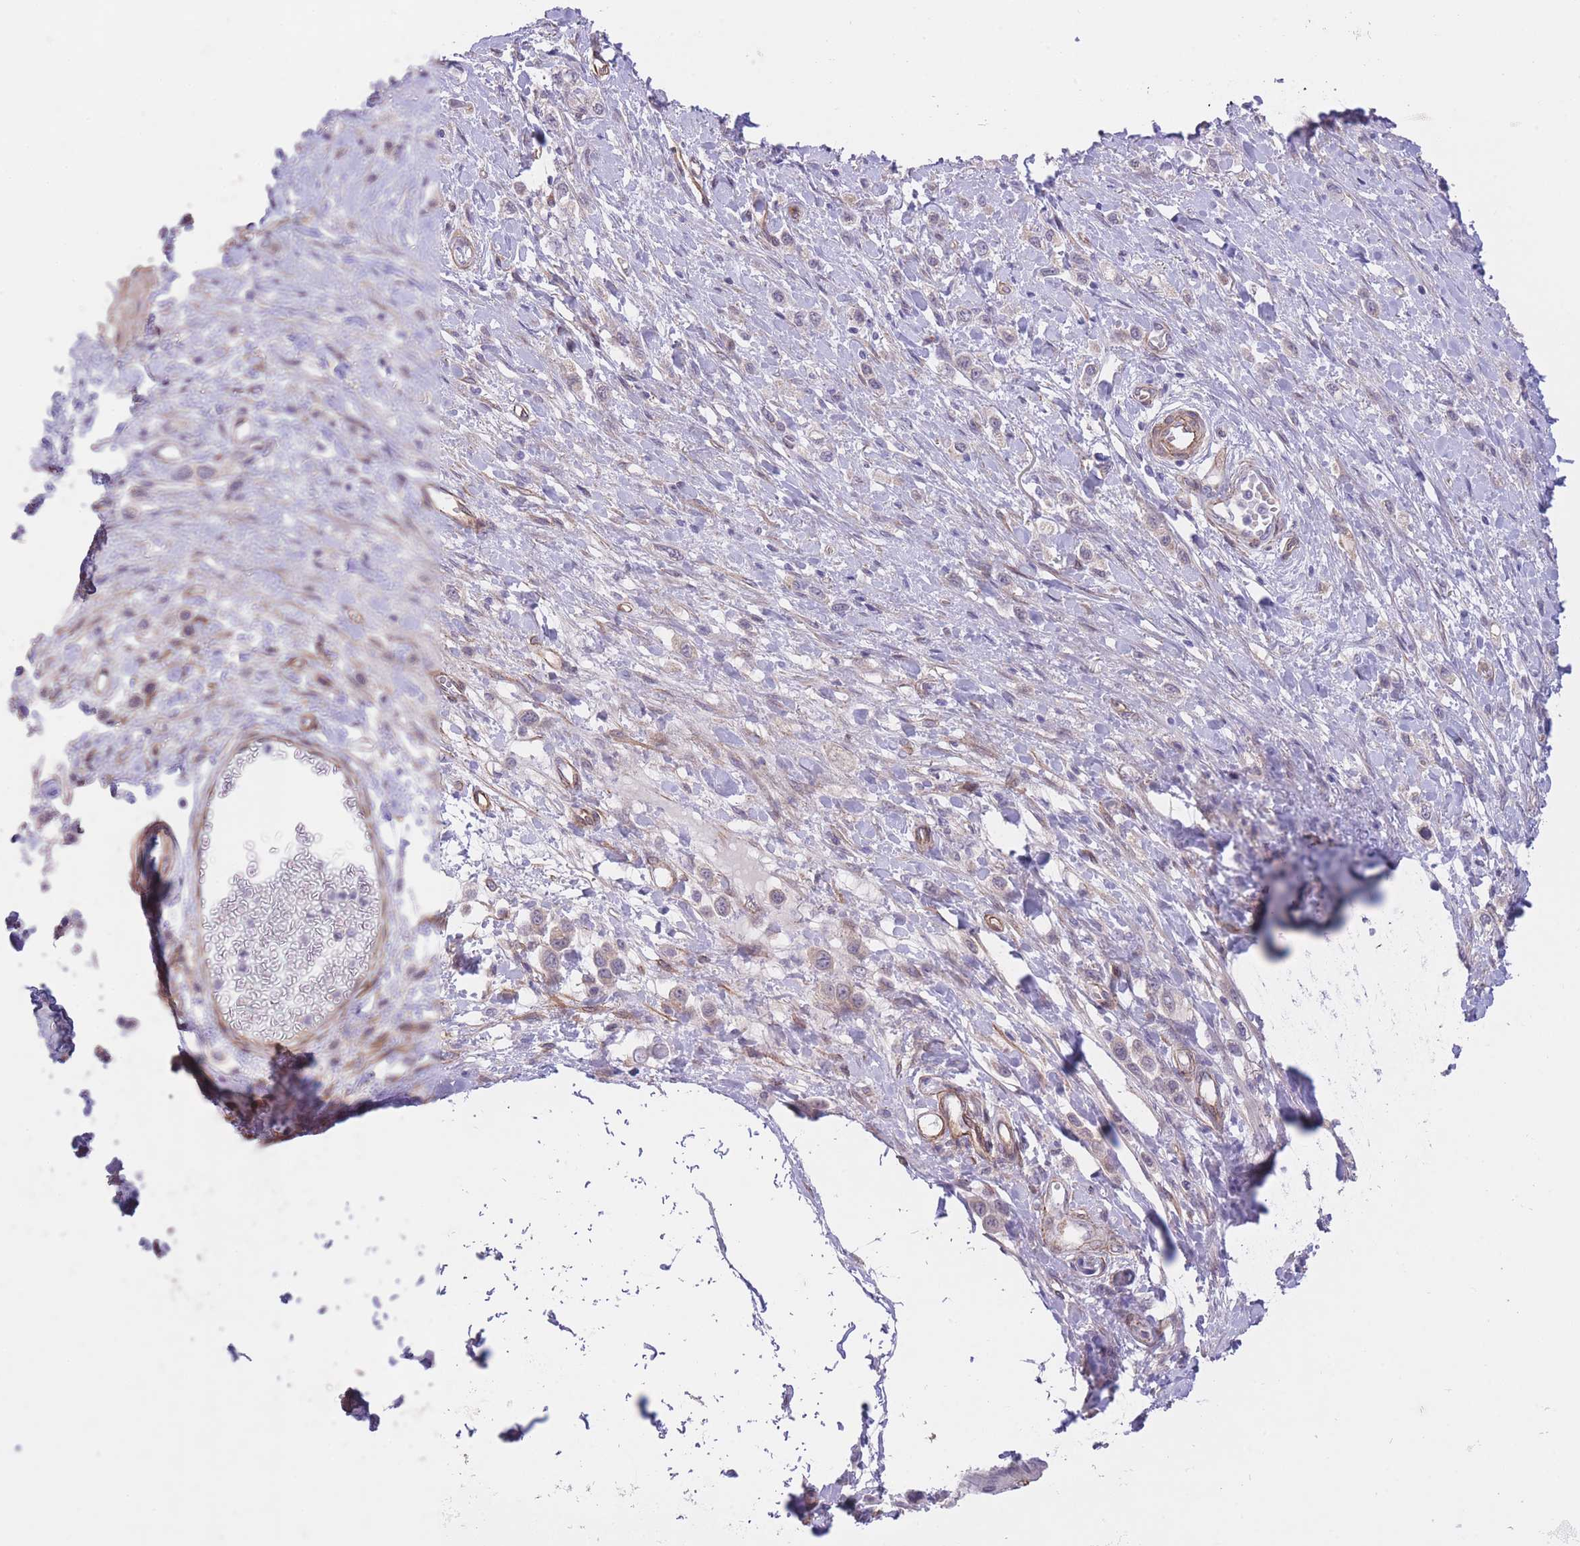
{"staining": {"intensity": "weak", "quantity": "<25%", "location": "cytoplasmic/membranous"}, "tissue": "stomach cancer", "cell_type": "Tumor cells", "image_type": "cancer", "snomed": [{"axis": "morphology", "description": "Adenocarcinoma, NOS"}, {"axis": "topography", "description": "Stomach"}], "caption": "Adenocarcinoma (stomach) was stained to show a protein in brown. There is no significant staining in tumor cells.", "gene": "QTRT1", "patient": {"sex": "female", "age": 65}}